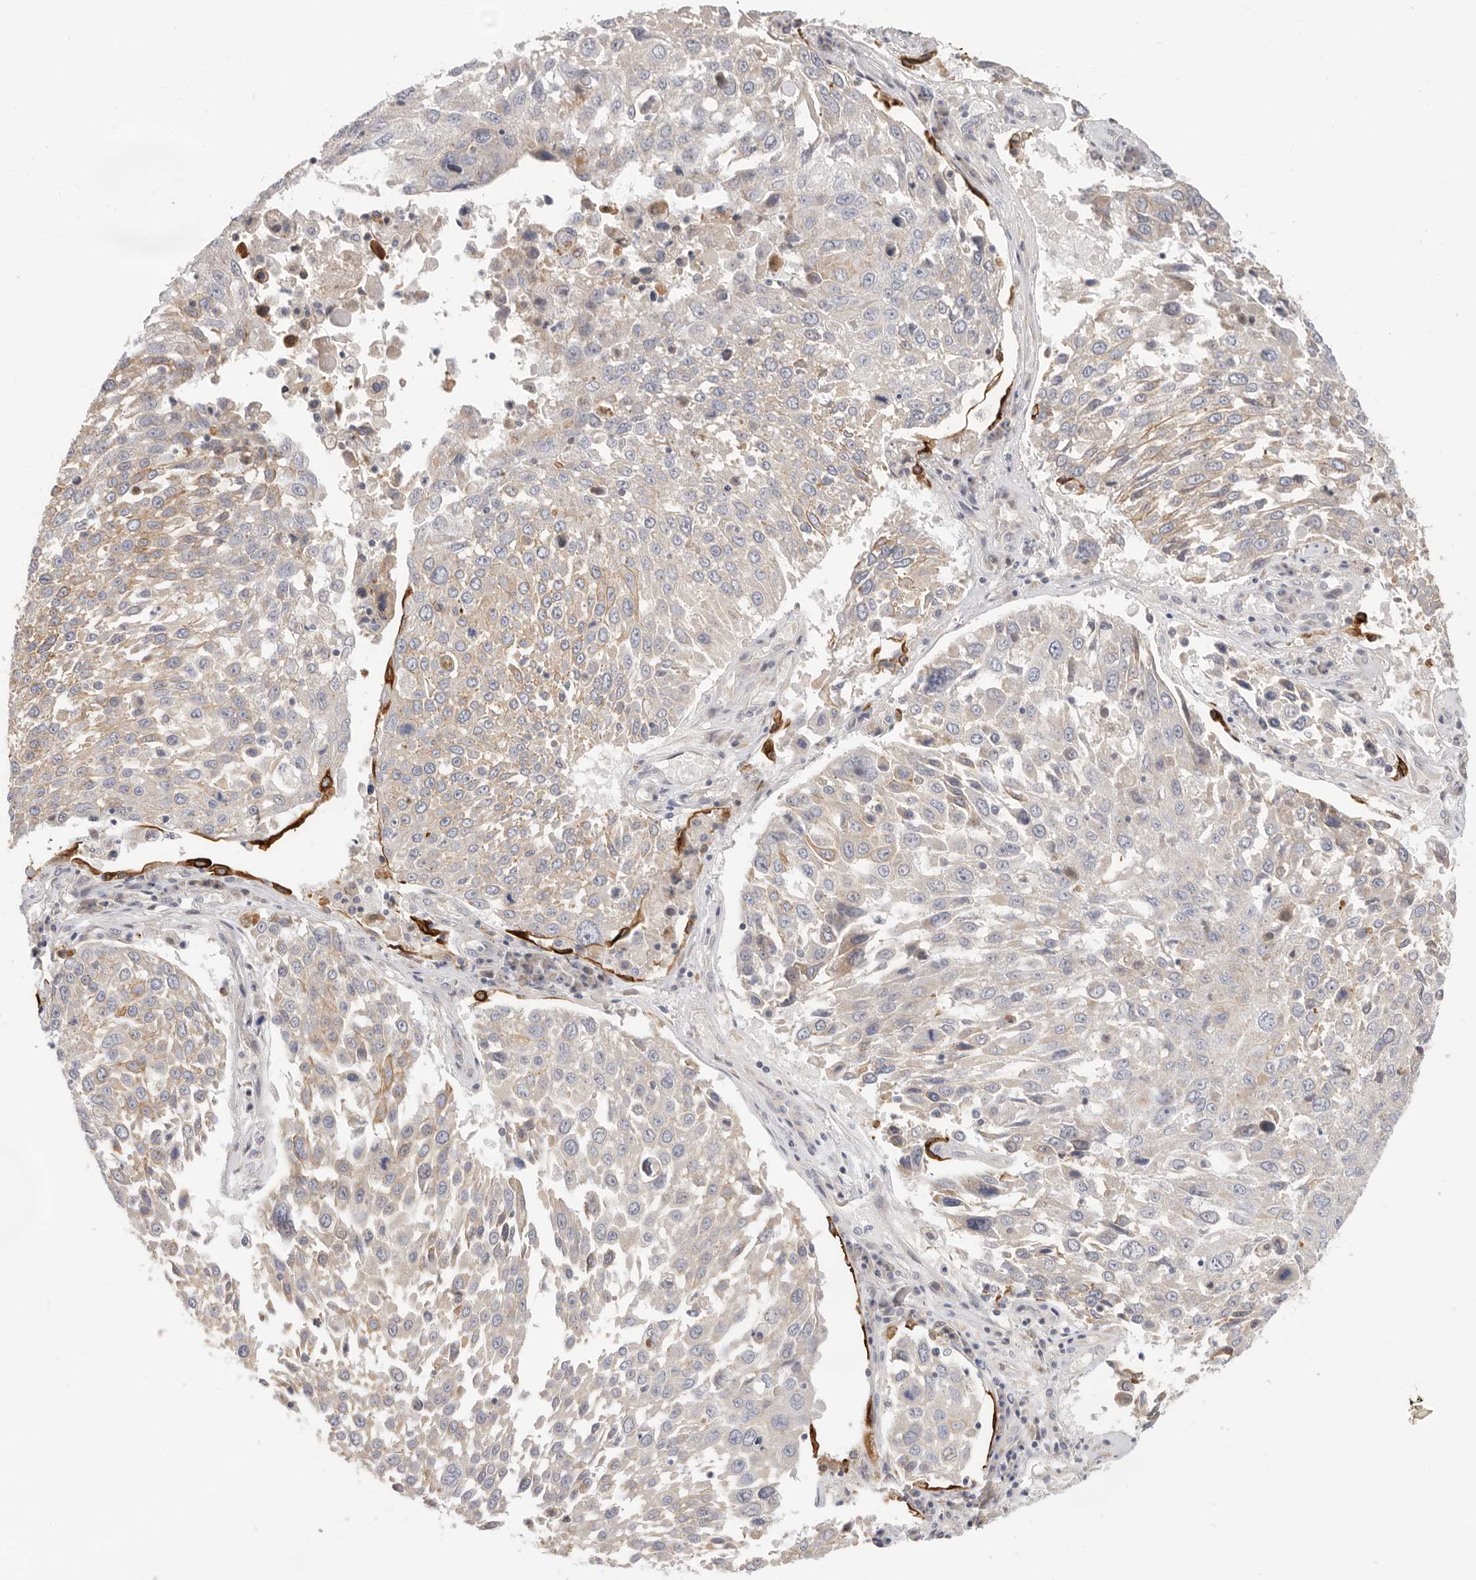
{"staining": {"intensity": "weak", "quantity": "25%-75%", "location": "cytoplasmic/membranous"}, "tissue": "lung cancer", "cell_type": "Tumor cells", "image_type": "cancer", "snomed": [{"axis": "morphology", "description": "Squamous cell carcinoma, NOS"}, {"axis": "topography", "description": "Lung"}], "caption": "Lung cancer (squamous cell carcinoma) stained for a protein (brown) demonstrates weak cytoplasmic/membranous positive positivity in approximately 25%-75% of tumor cells.", "gene": "USH1C", "patient": {"sex": "male", "age": 65}}